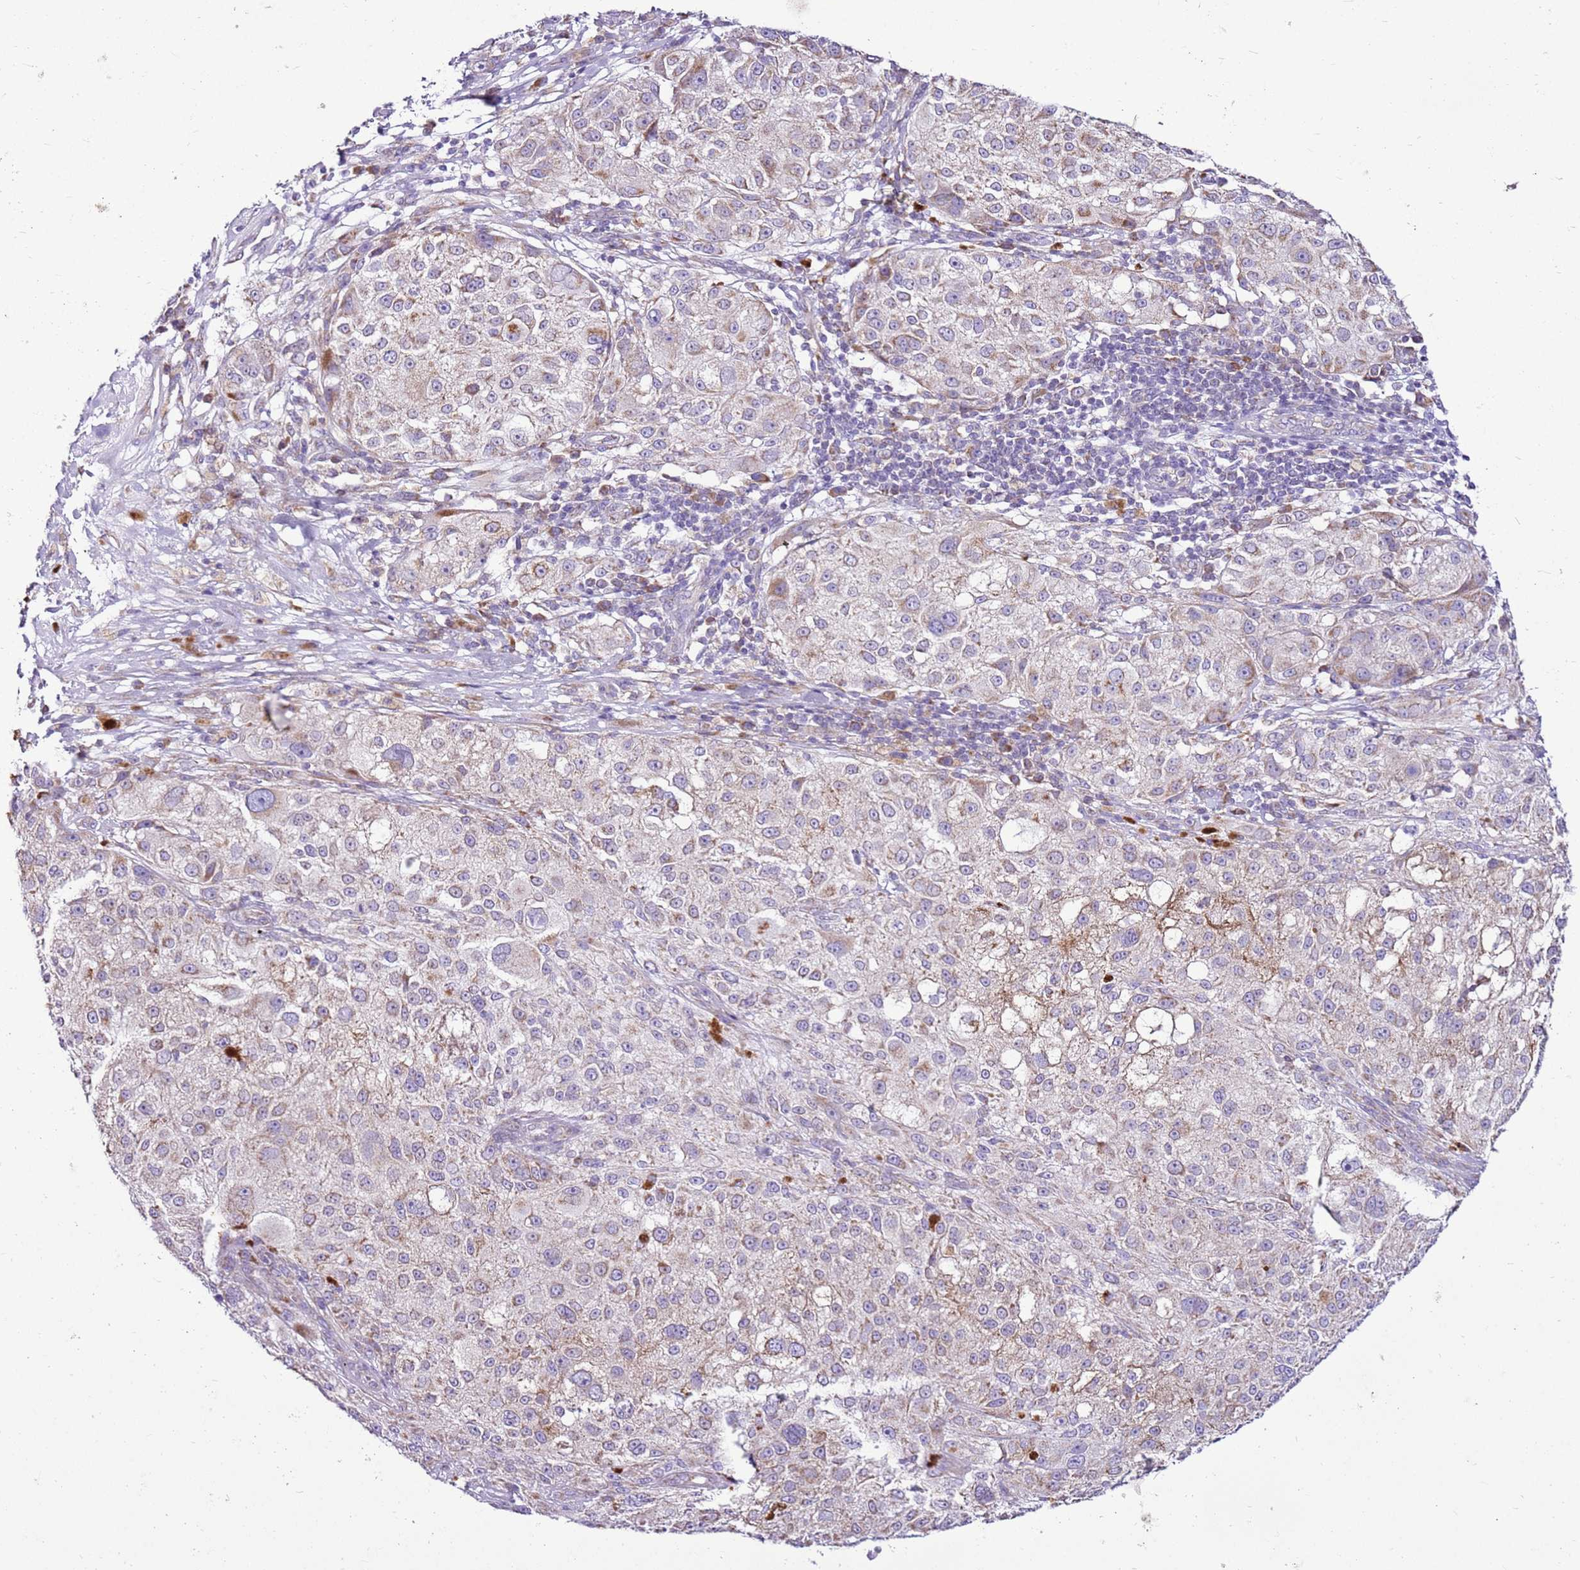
{"staining": {"intensity": "weak", "quantity": "<25%", "location": "cytoplasmic/membranous"}, "tissue": "melanoma", "cell_type": "Tumor cells", "image_type": "cancer", "snomed": [{"axis": "morphology", "description": "Necrosis, NOS"}, {"axis": "morphology", "description": "Malignant melanoma, NOS"}, {"axis": "topography", "description": "Skin"}], "caption": "Image shows no significant protein positivity in tumor cells of melanoma. The staining is performed using DAB brown chromogen with nuclei counter-stained in using hematoxylin.", "gene": "MRPL36", "patient": {"sex": "female", "age": 87}}